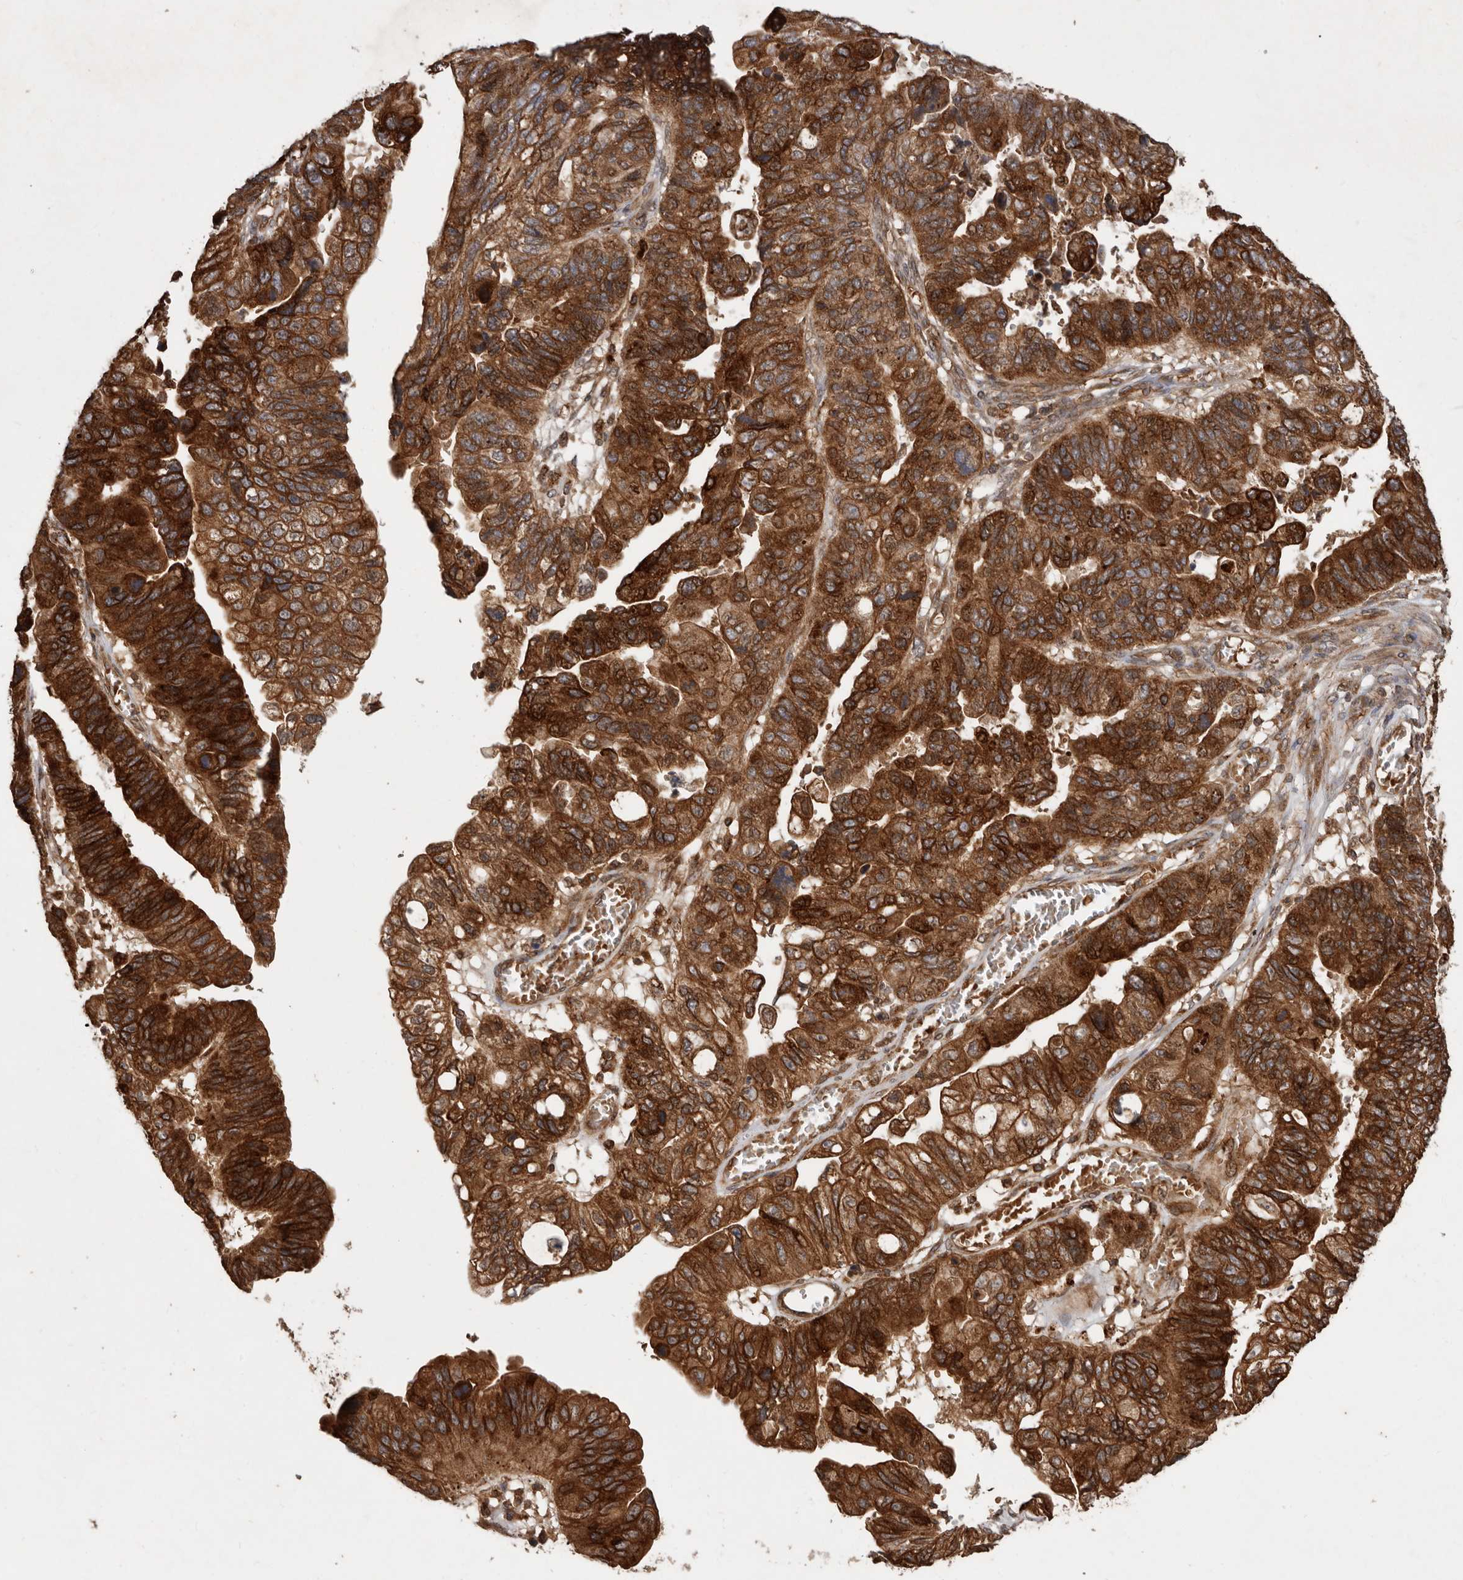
{"staining": {"intensity": "strong", "quantity": ">75%", "location": "cytoplasmic/membranous"}, "tissue": "stomach cancer", "cell_type": "Tumor cells", "image_type": "cancer", "snomed": [{"axis": "morphology", "description": "Adenocarcinoma, NOS"}, {"axis": "topography", "description": "Stomach"}], "caption": "Protein staining of stomach cancer (adenocarcinoma) tissue displays strong cytoplasmic/membranous positivity in approximately >75% of tumor cells.", "gene": "STK36", "patient": {"sex": "male", "age": 59}}